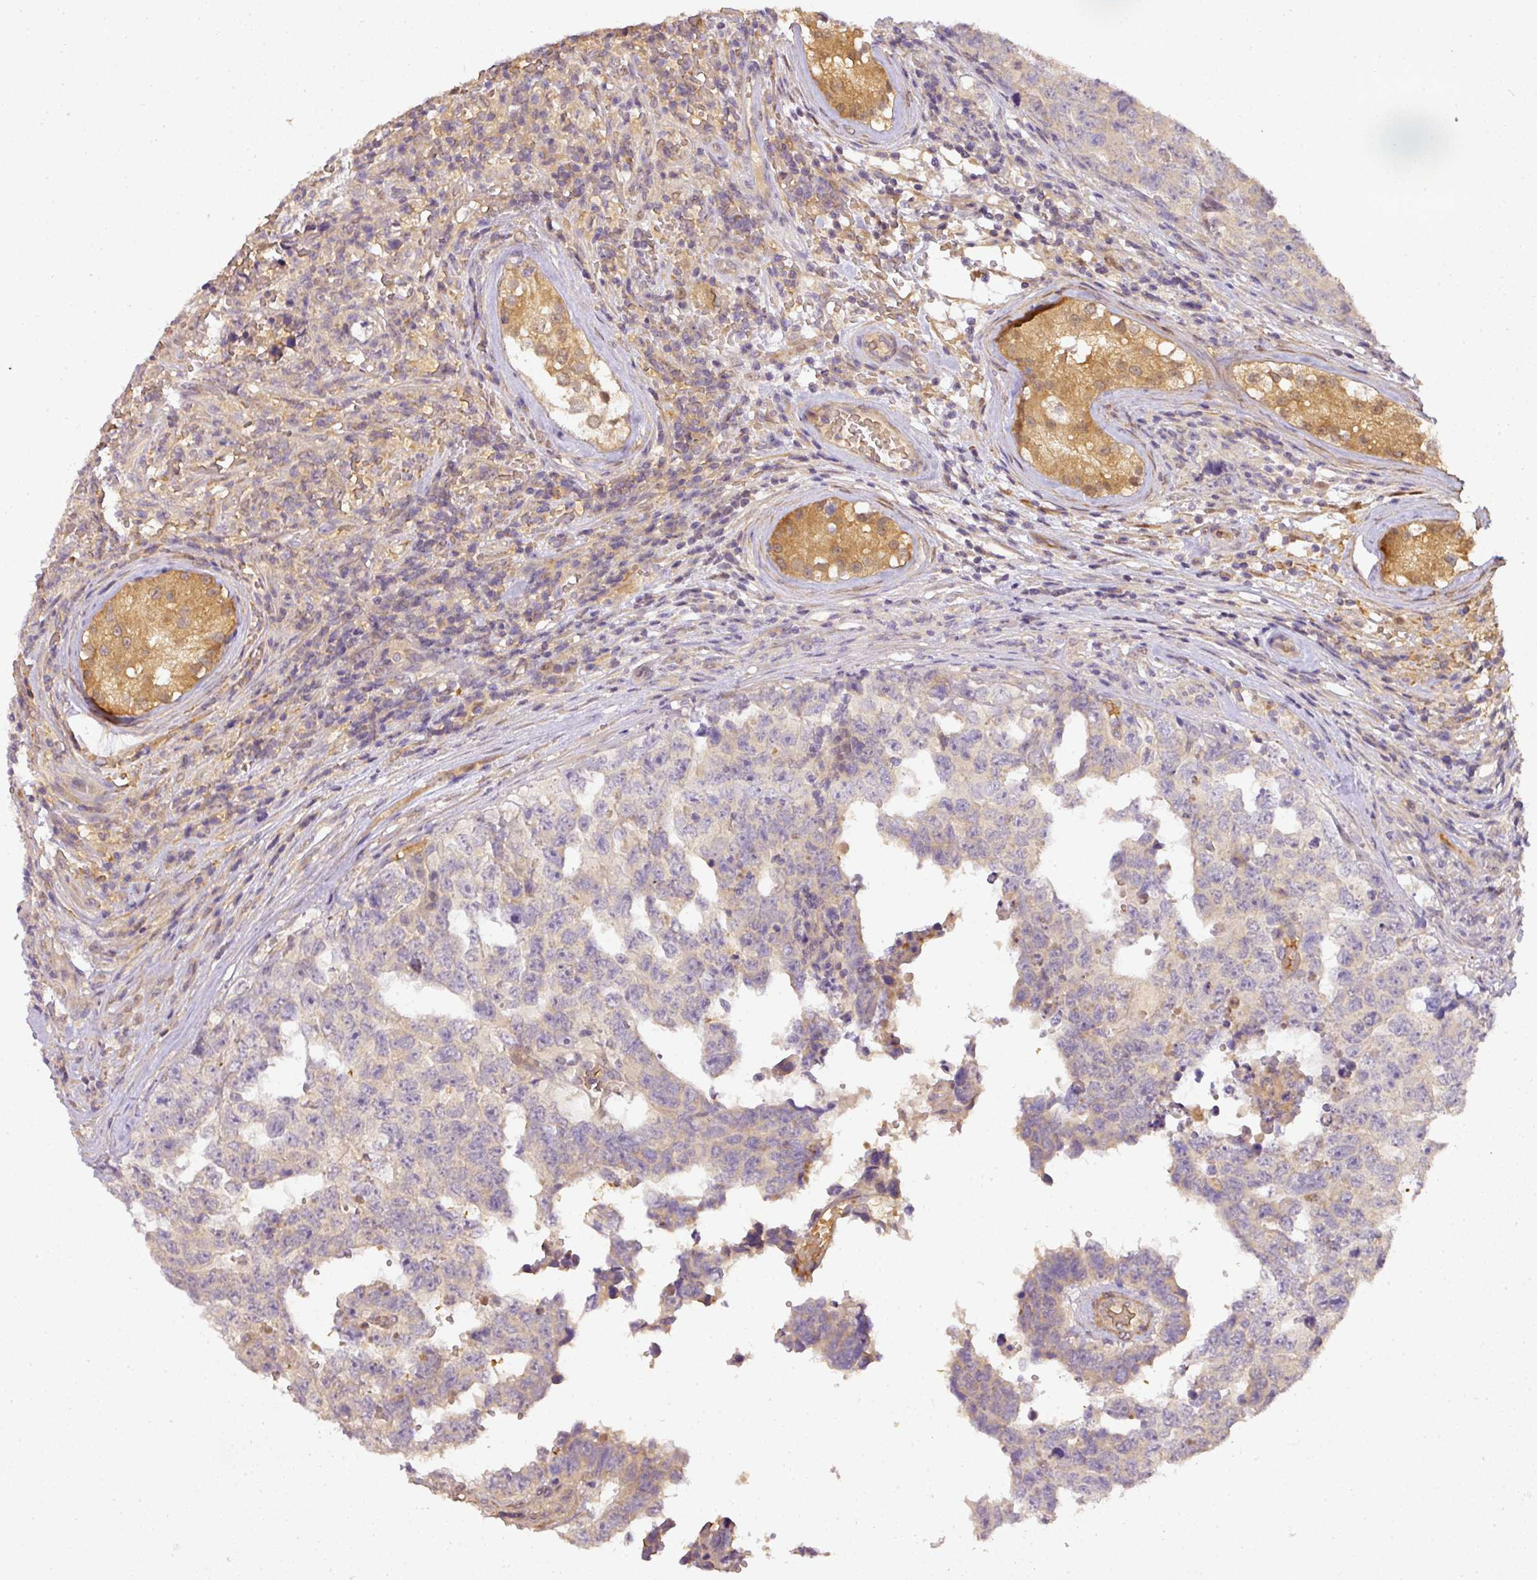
{"staining": {"intensity": "negative", "quantity": "none", "location": "none"}, "tissue": "testis cancer", "cell_type": "Tumor cells", "image_type": "cancer", "snomed": [{"axis": "morphology", "description": "Normal tissue, NOS"}, {"axis": "morphology", "description": "Carcinoma, Embryonal, NOS"}, {"axis": "topography", "description": "Testis"}, {"axis": "topography", "description": "Epididymis"}], "caption": "This is an immunohistochemistry micrograph of testis cancer (embryonal carcinoma). There is no staining in tumor cells.", "gene": "ADH5", "patient": {"sex": "male", "age": 25}}